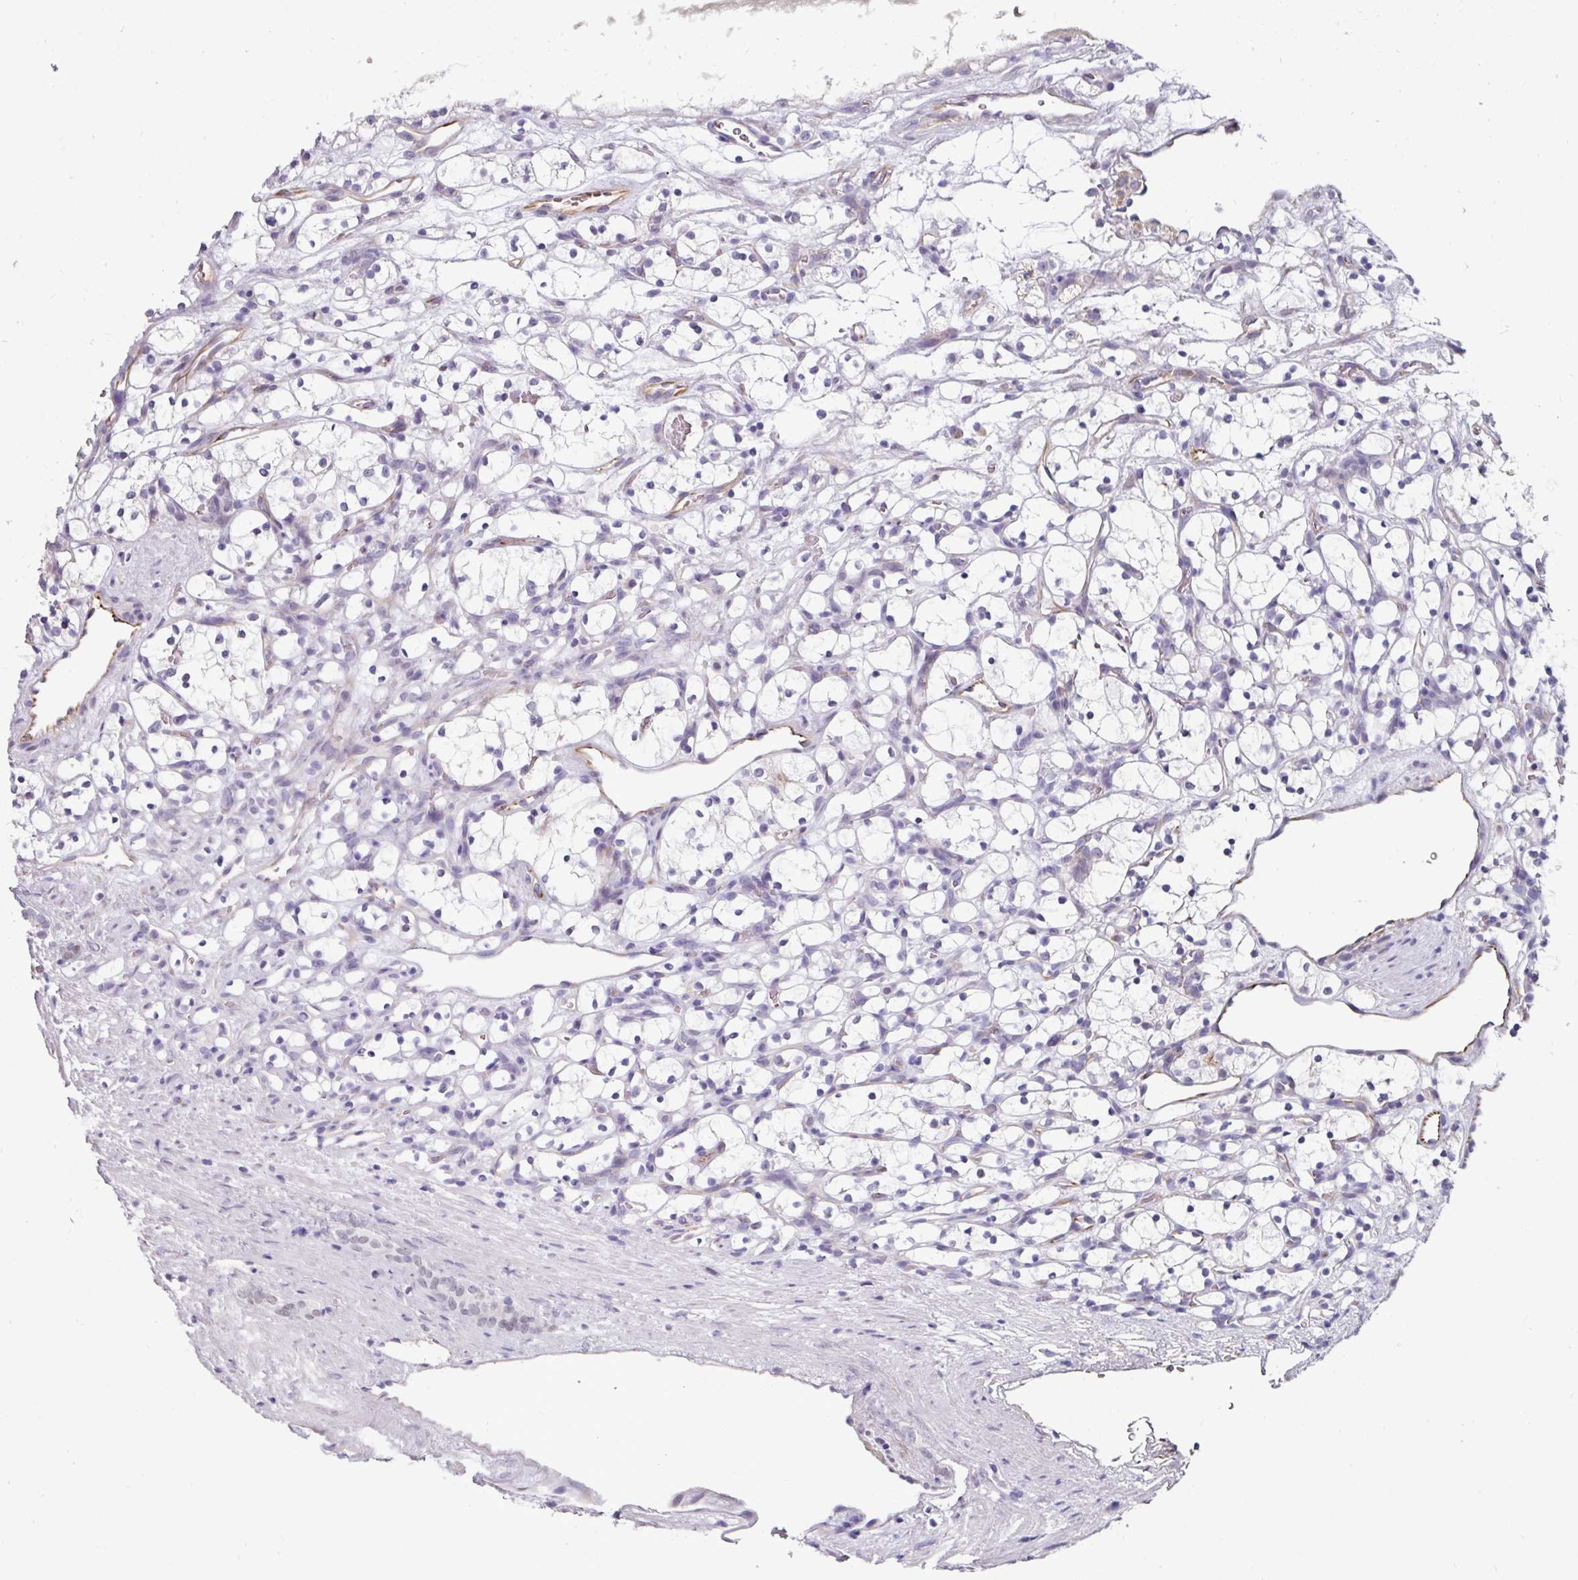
{"staining": {"intensity": "negative", "quantity": "none", "location": "none"}, "tissue": "renal cancer", "cell_type": "Tumor cells", "image_type": "cancer", "snomed": [{"axis": "morphology", "description": "Adenocarcinoma, NOS"}, {"axis": "topography", "description": "Kidney"}], "caption": "IHC of renal adenocarcinoma reveals no positivity in tumor cells.", "gene": "EYA3", "patient": {"sex": "female", "age": 69}}